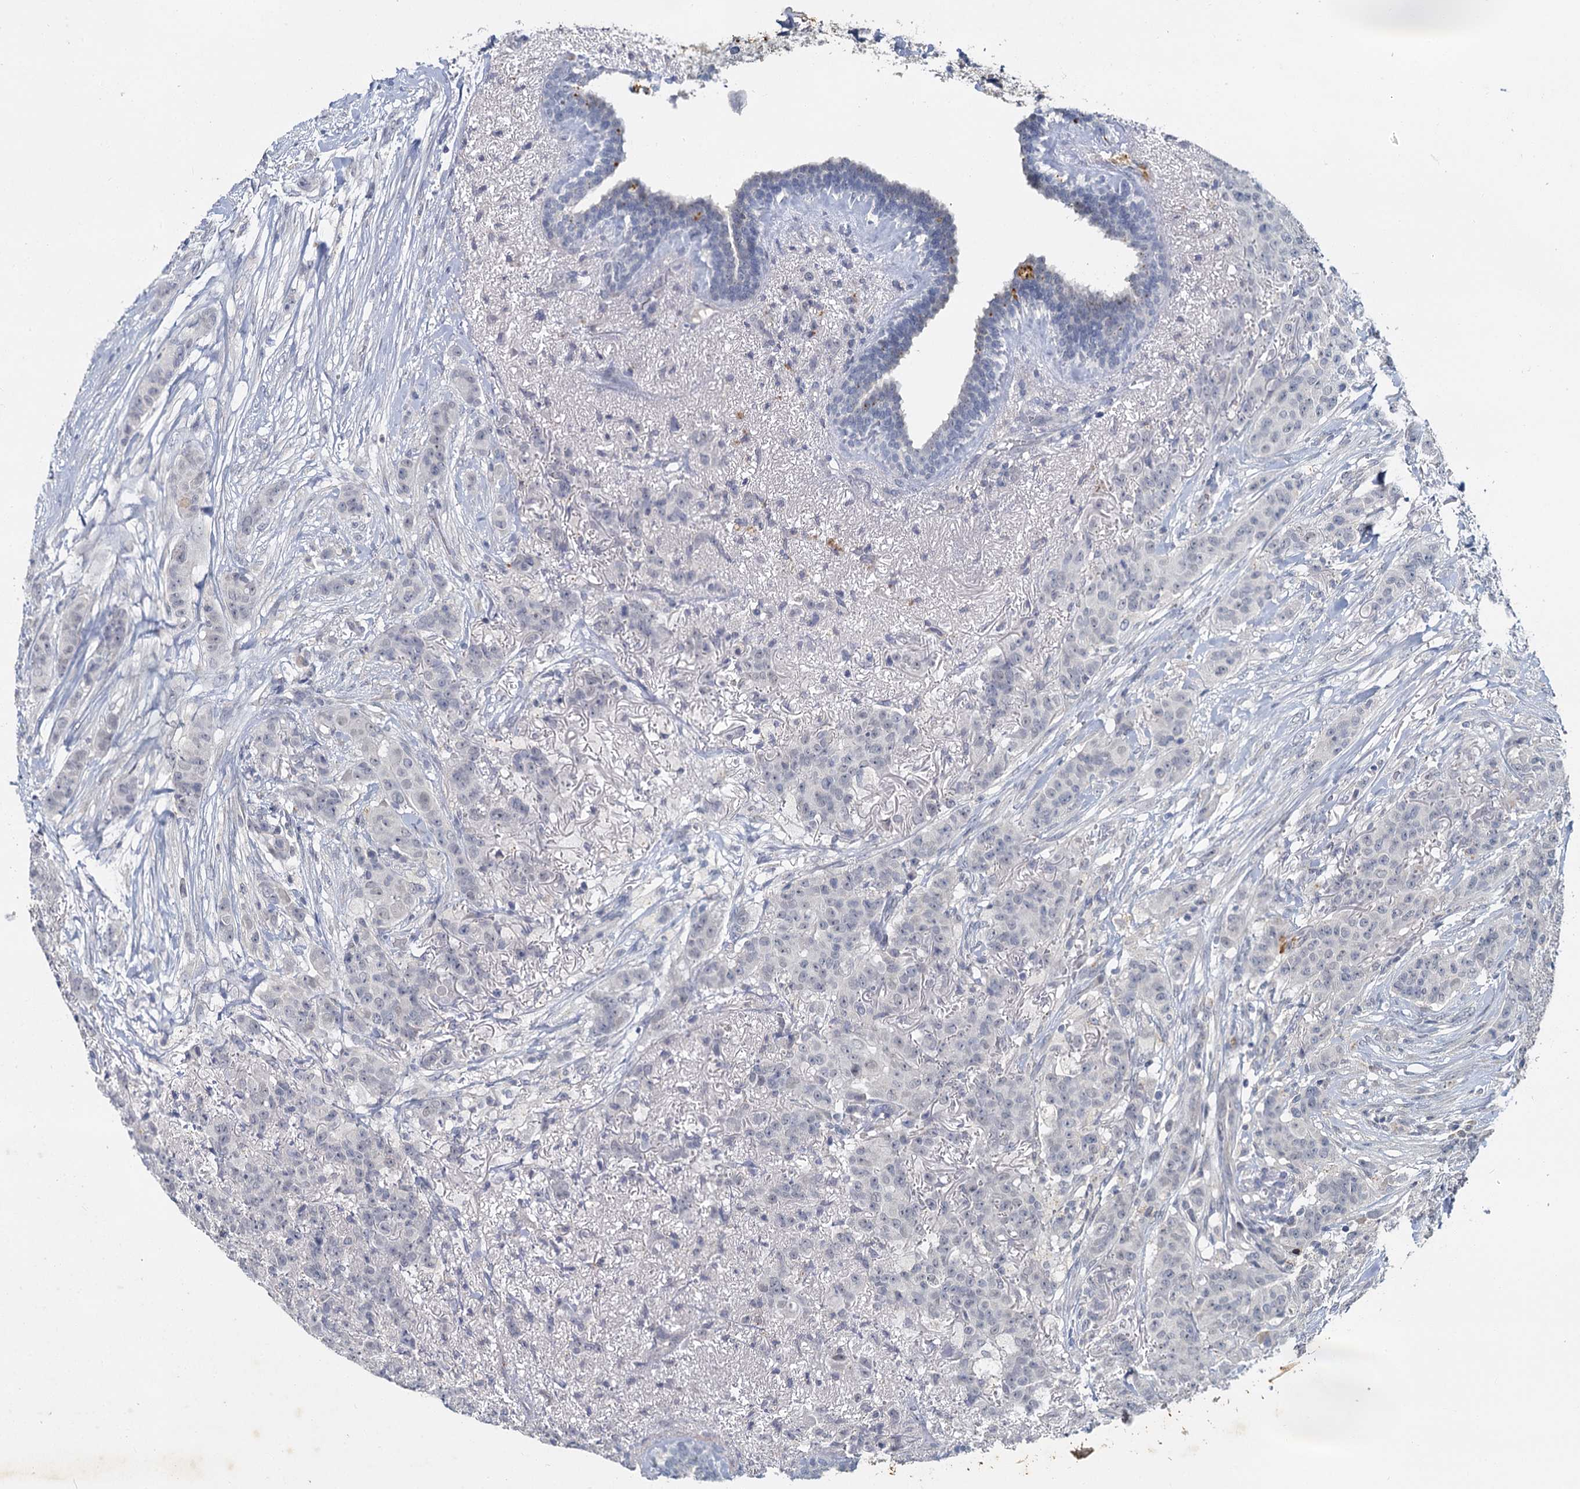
{"staining": {"intensity": "negative", "quantity": "none", "location": "none"}, "tissue": "breast cancer", "cell_type": "Tumor cells", "image_type": "cancer", "snomed": [{"axis": "morphology", "description": "Duct carcinoma"}, {"axis": "topography", "description": "Breast"}], "caption": "Protein analysis of breast invasive ductal carcinoma demonstrates no significant staining in tumor cells.", "gene": "MUCL1", "patient": {"sex": "female", "age": 40}}